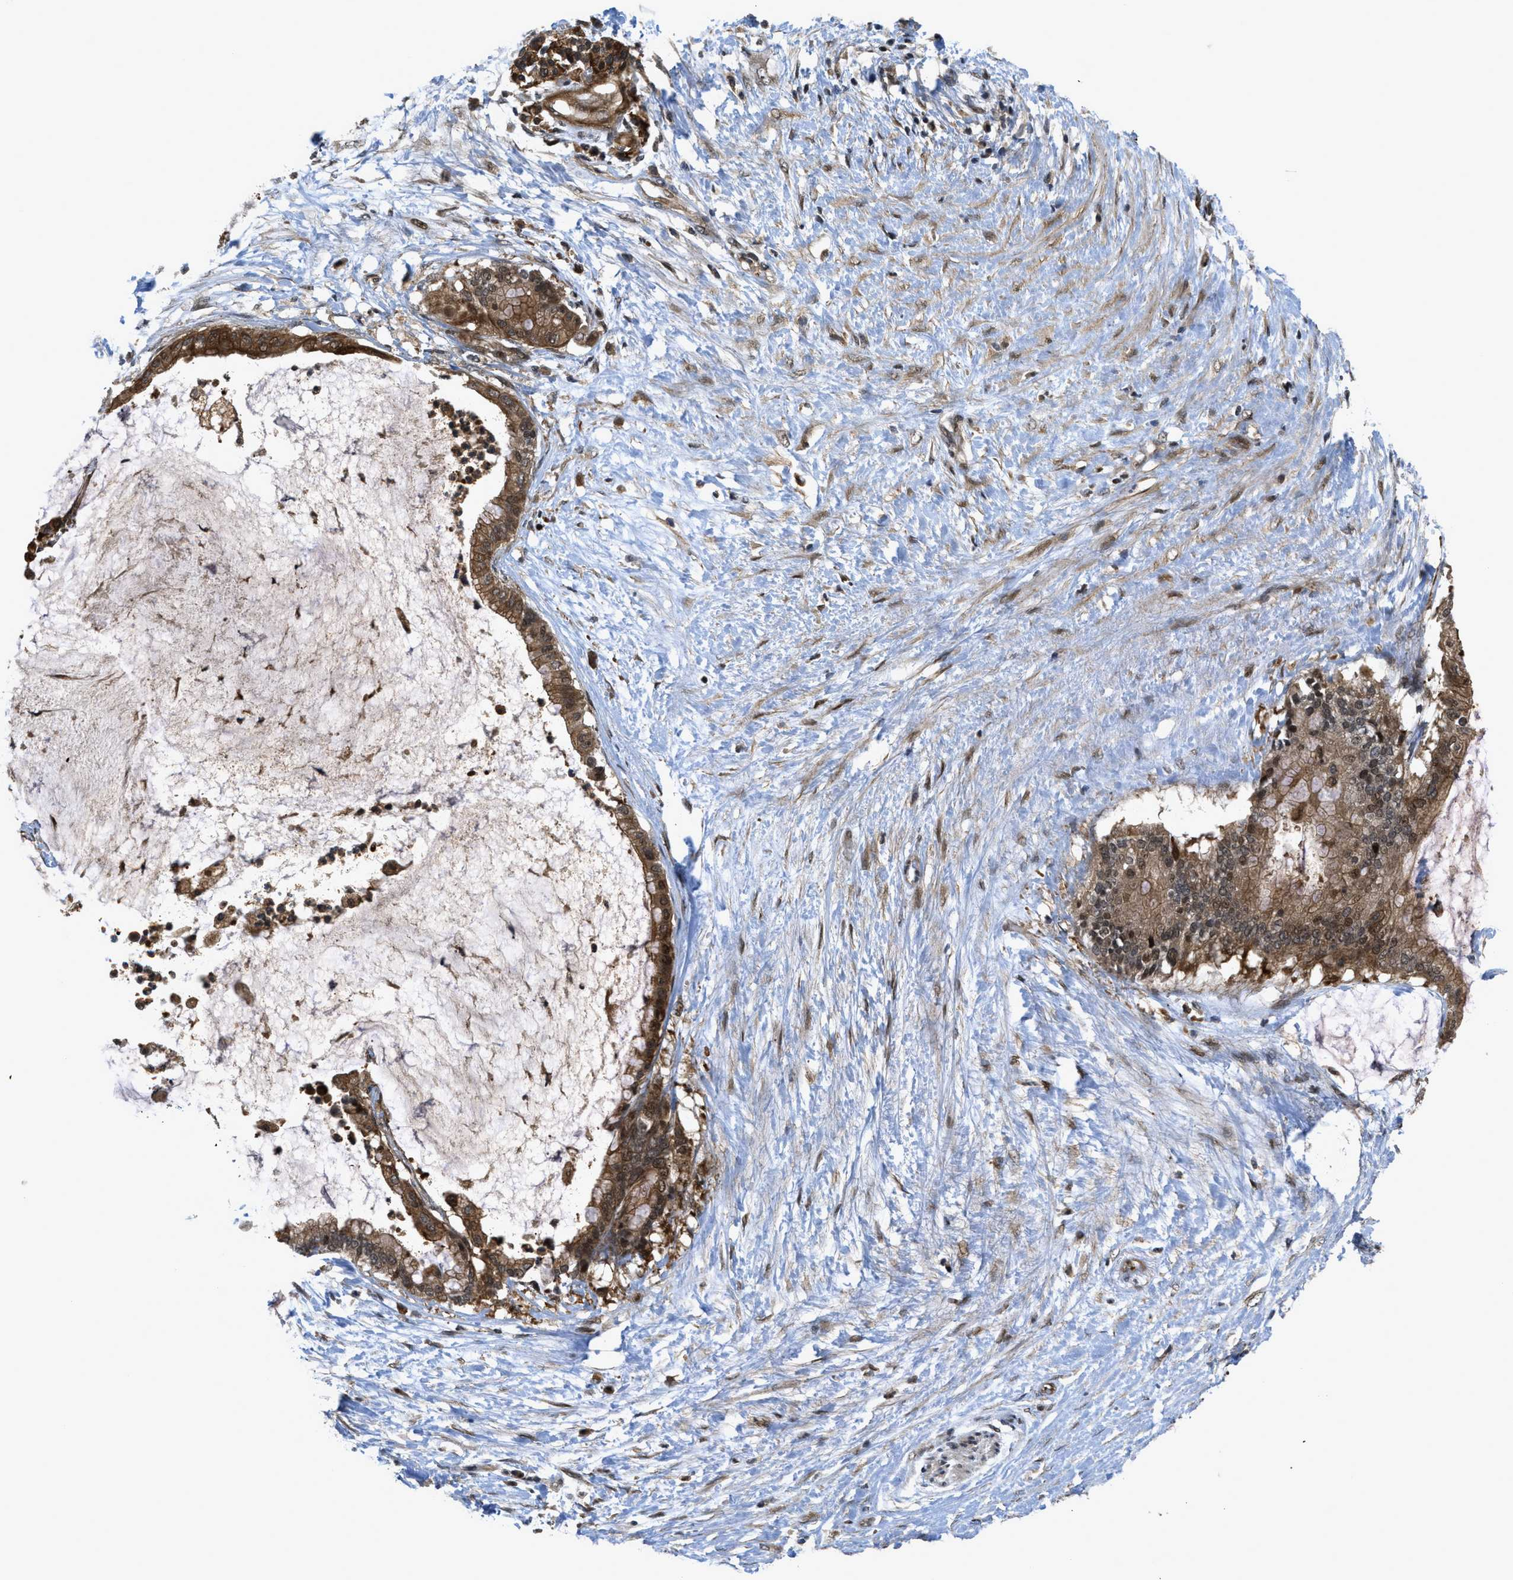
{"staining": {"intensity": "moderate", "quantity": ">75%", "location": "cytoplasmic/membranous"}, "tissue": "pancreatic cancer", "cell_type": "Tumor cells", "image_type": "cancer", "snomed": [{"axis": "morphology", "description": "Adenocarcinoma, NOS"}, {"axis": "topography", "description": "Pancreas"}], "caption": "A medium amount of moderate cytoplasmic/membranous positivity is identified in about >75% of tumor cells in pancreatic cancer (adenocarcinoma) tissue.", "gene": "DNAJC28", "patient": {"sex": "male", "age": 41}}